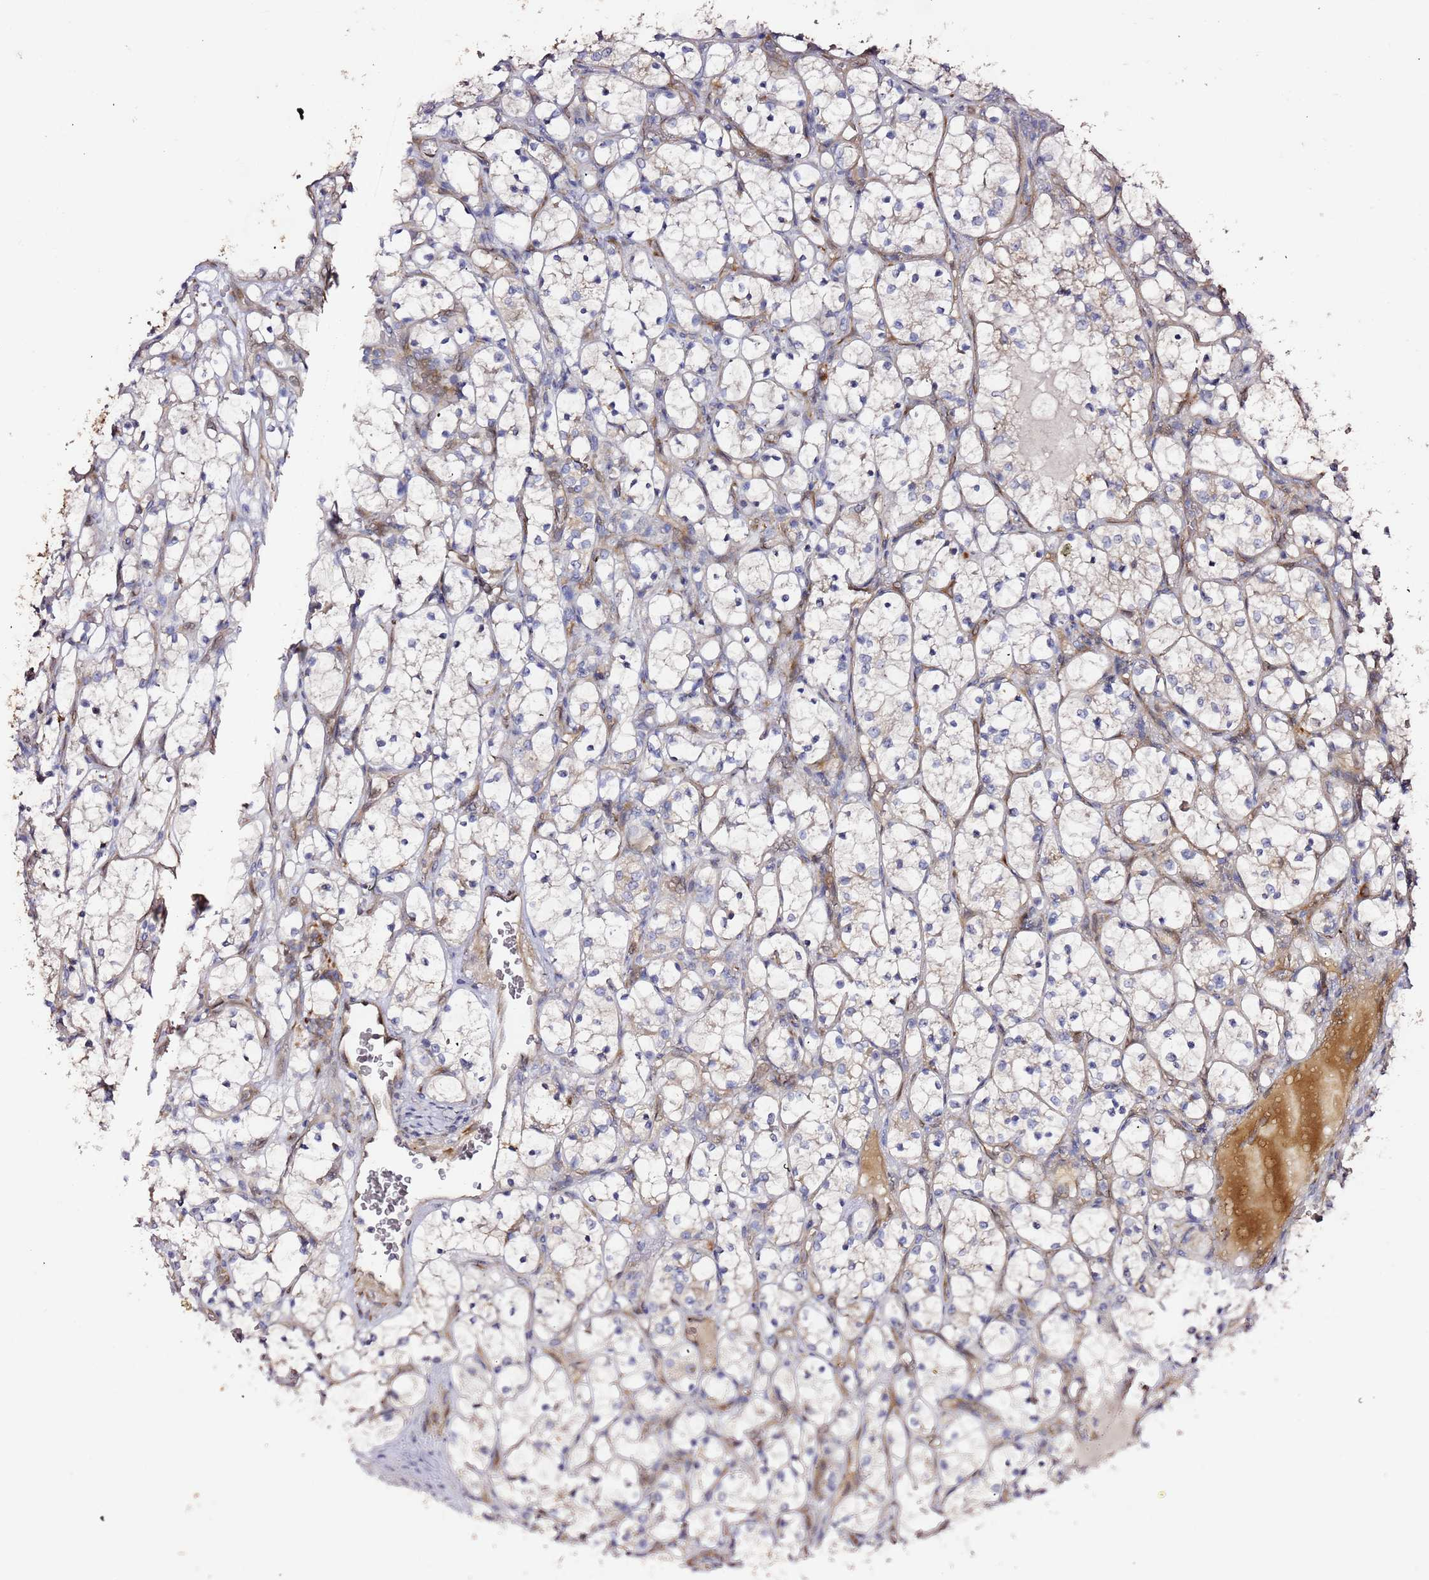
{"staining": {"intensity": "negative", "quantity": "none", "location": "none"}, "tissue": "renal cancer", "cell_type": "Tumor cells", "image_type": "cancer", "snomed": [{"axis": "morphology", "description": "Adenocarcinoma, NOS"}, {"axis": "topography", "description": "Kidney"}], "caption": "Immunohistochemistry photomicrograph of neoplastic tissue: renal cancer stained with DAB (3,3'-diaminobenzidine) displays no significant protein staining in tumor cells. (Stains: DAB (3,3'-diaminobenzidine) IHC with hematoxylin counter stain, Microscopy: brightfield microscopy at high magnification).", "gene": "HSD17B7", "patient": {"sex": "female", "age": 69}}